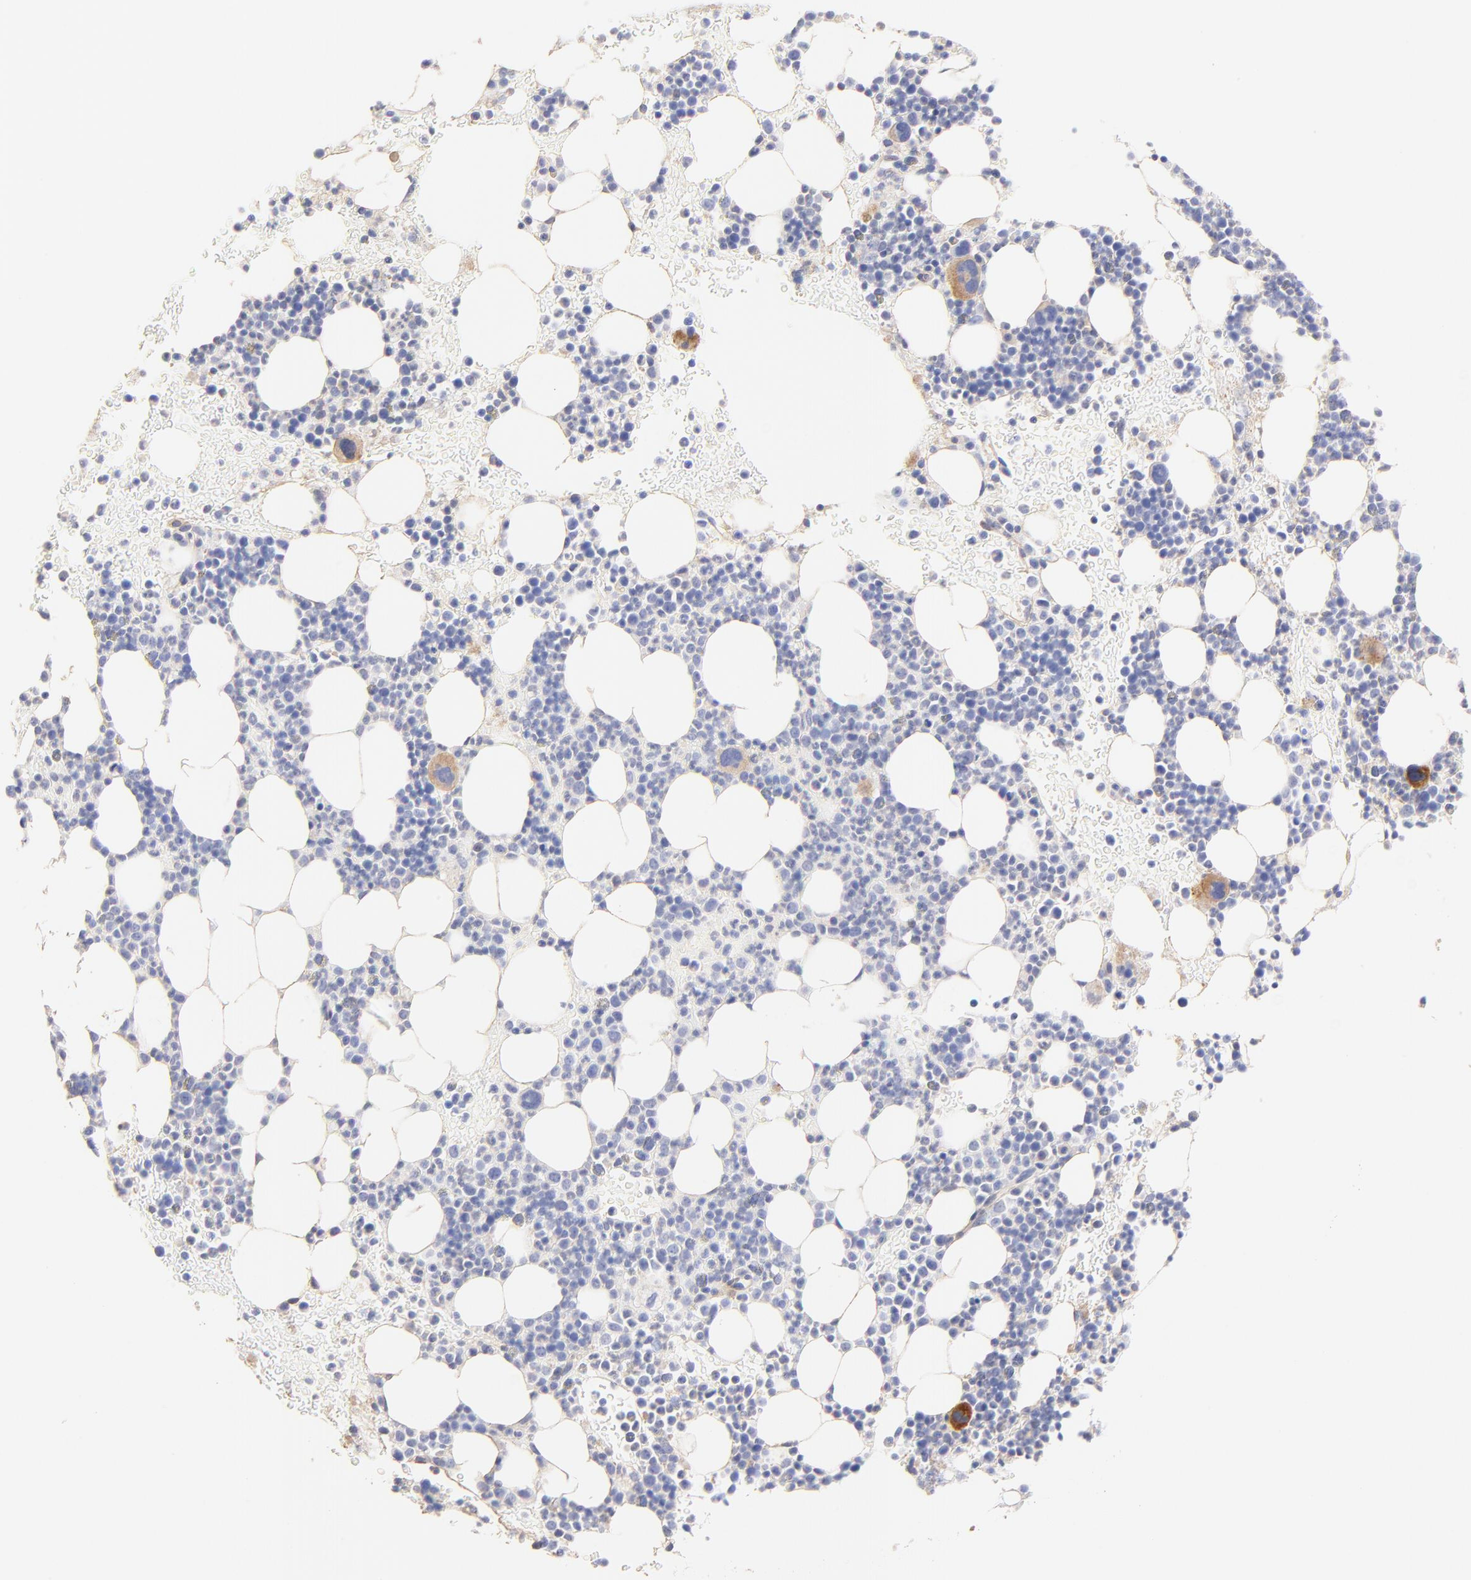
{"staining": {"intensity": "negative", "quantity": "none", "location": "none"}, "tissue": "bone marrow", "cell_type": "Hematopoietic cells", "image_type": "normal", "snomed": [{"axis": "morphology", "description": "Normal tissue, NOS"}, {"axis": "topography", "description": "Bone marrow"}], "caption": "The IHC micrograph has no significant staining in hematopoietic cells of bone marrow. (Brightfield microscopy of DAB immunohistochemistry at high magnification).", "gene": "ACTRT1", "patient": {"sex": "male", "age": 17}}